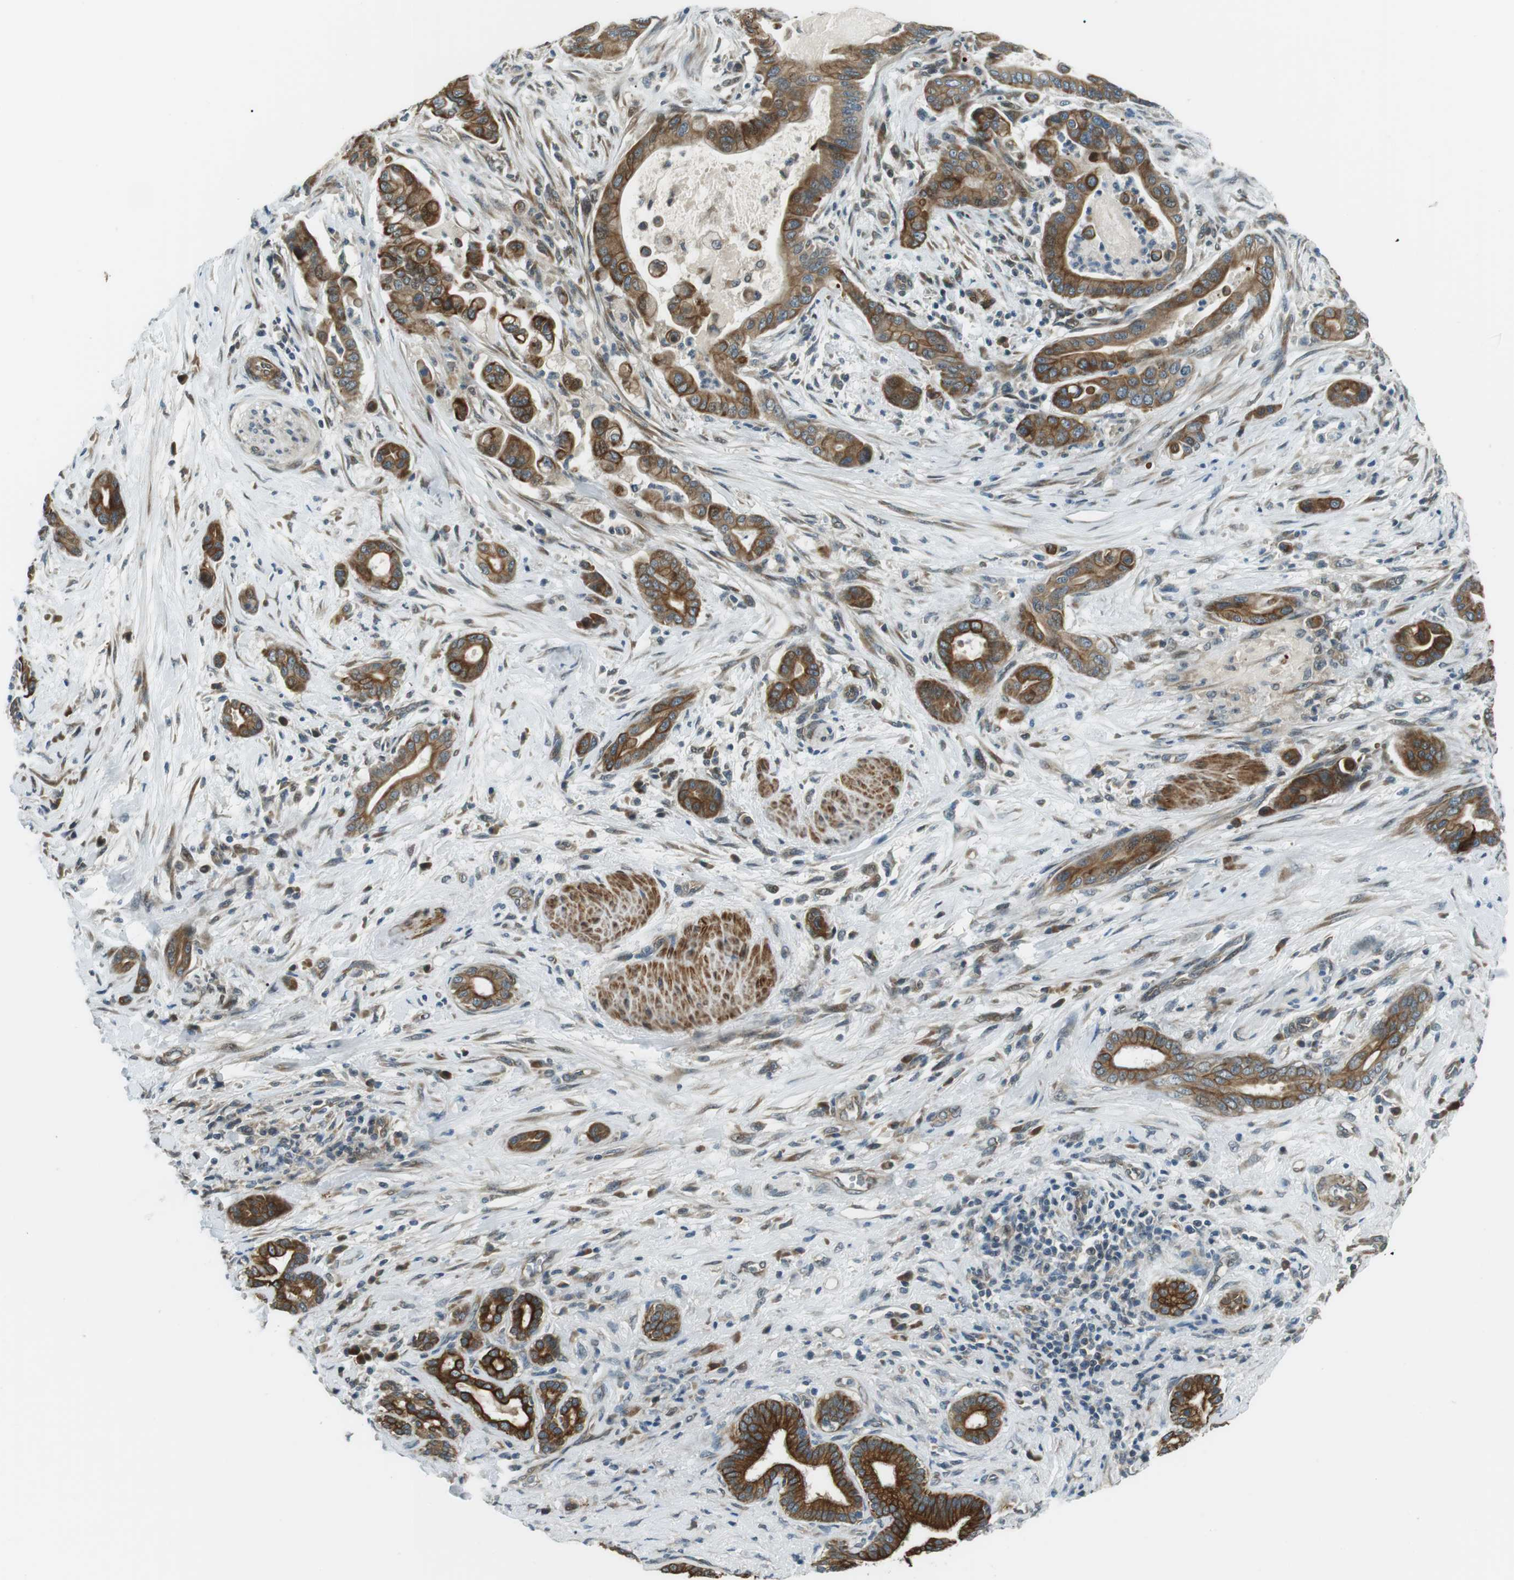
{"staining": {"intensity": "strong", "quantity": ">75%", "location": "cytoplasmic/membranous"}, "tissue": "pancreatic cancer", "cell_type": "Tumor cells", "image_type": "cancer", "snomed": [{"axis": "morphology", "description": "Normal tissue, NOS"}, {"axis": "morphology", "description": "Adenocarcinoma, NOS"}, {"axis": "topography", "description": "Pancreas"}], "caption": "High-magnification brightfield microscopy of pancreatic adenocarcinoma stained with DAB (brown) and counterstained with hematoxylin (blue). tumor cells exhibit strong cytoplasmic/membranous positivity is seen in about>75% of cells.", "gene": "TMEM74", "patient": {"sex": "male", "age": 63}}